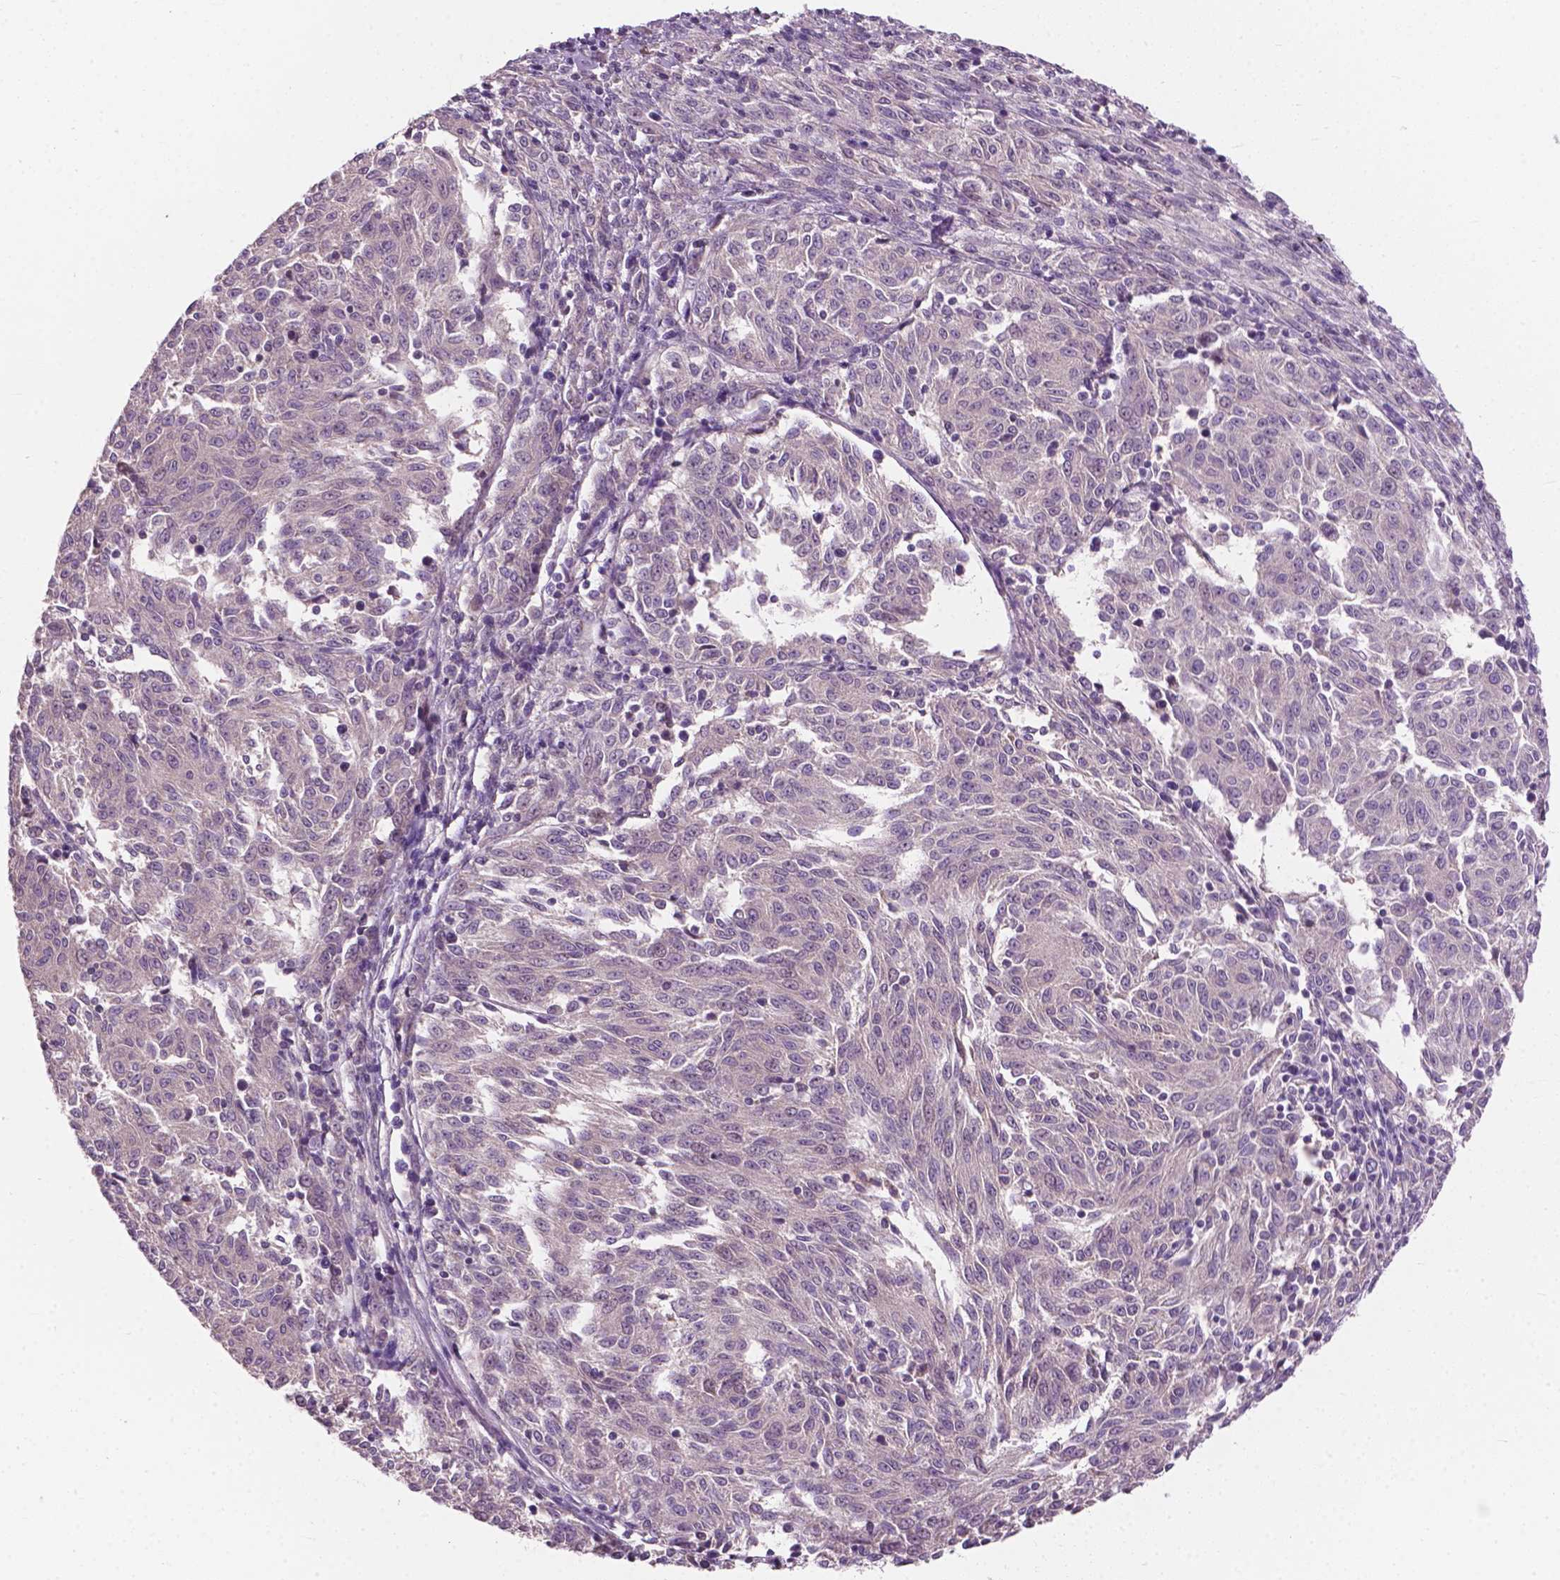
{"staining": {"intensity": "negative", "quantity": "none", "location": "none"}, "tissue": "melanoma", "cell_type": "Tumor cells", "image_type": "cancer", "snomed": [{"axis": "morphology", "description": "Malignant melanoma, NOS"}, {"axis": "topography", "description": "Skin"}], "caption": "IHC micrograph of neoplastic tissue: human malignant melanoma stained with DAB (3,3'-diaminobenzidine) reveals no significant protein expression in tumor cells. (Brightfield microscopy of DAB (3,3'-diaminobenzidine) IHC at high magnification).", "gene": "MZT1", "patient": {"sex": "female", "age": 72}}